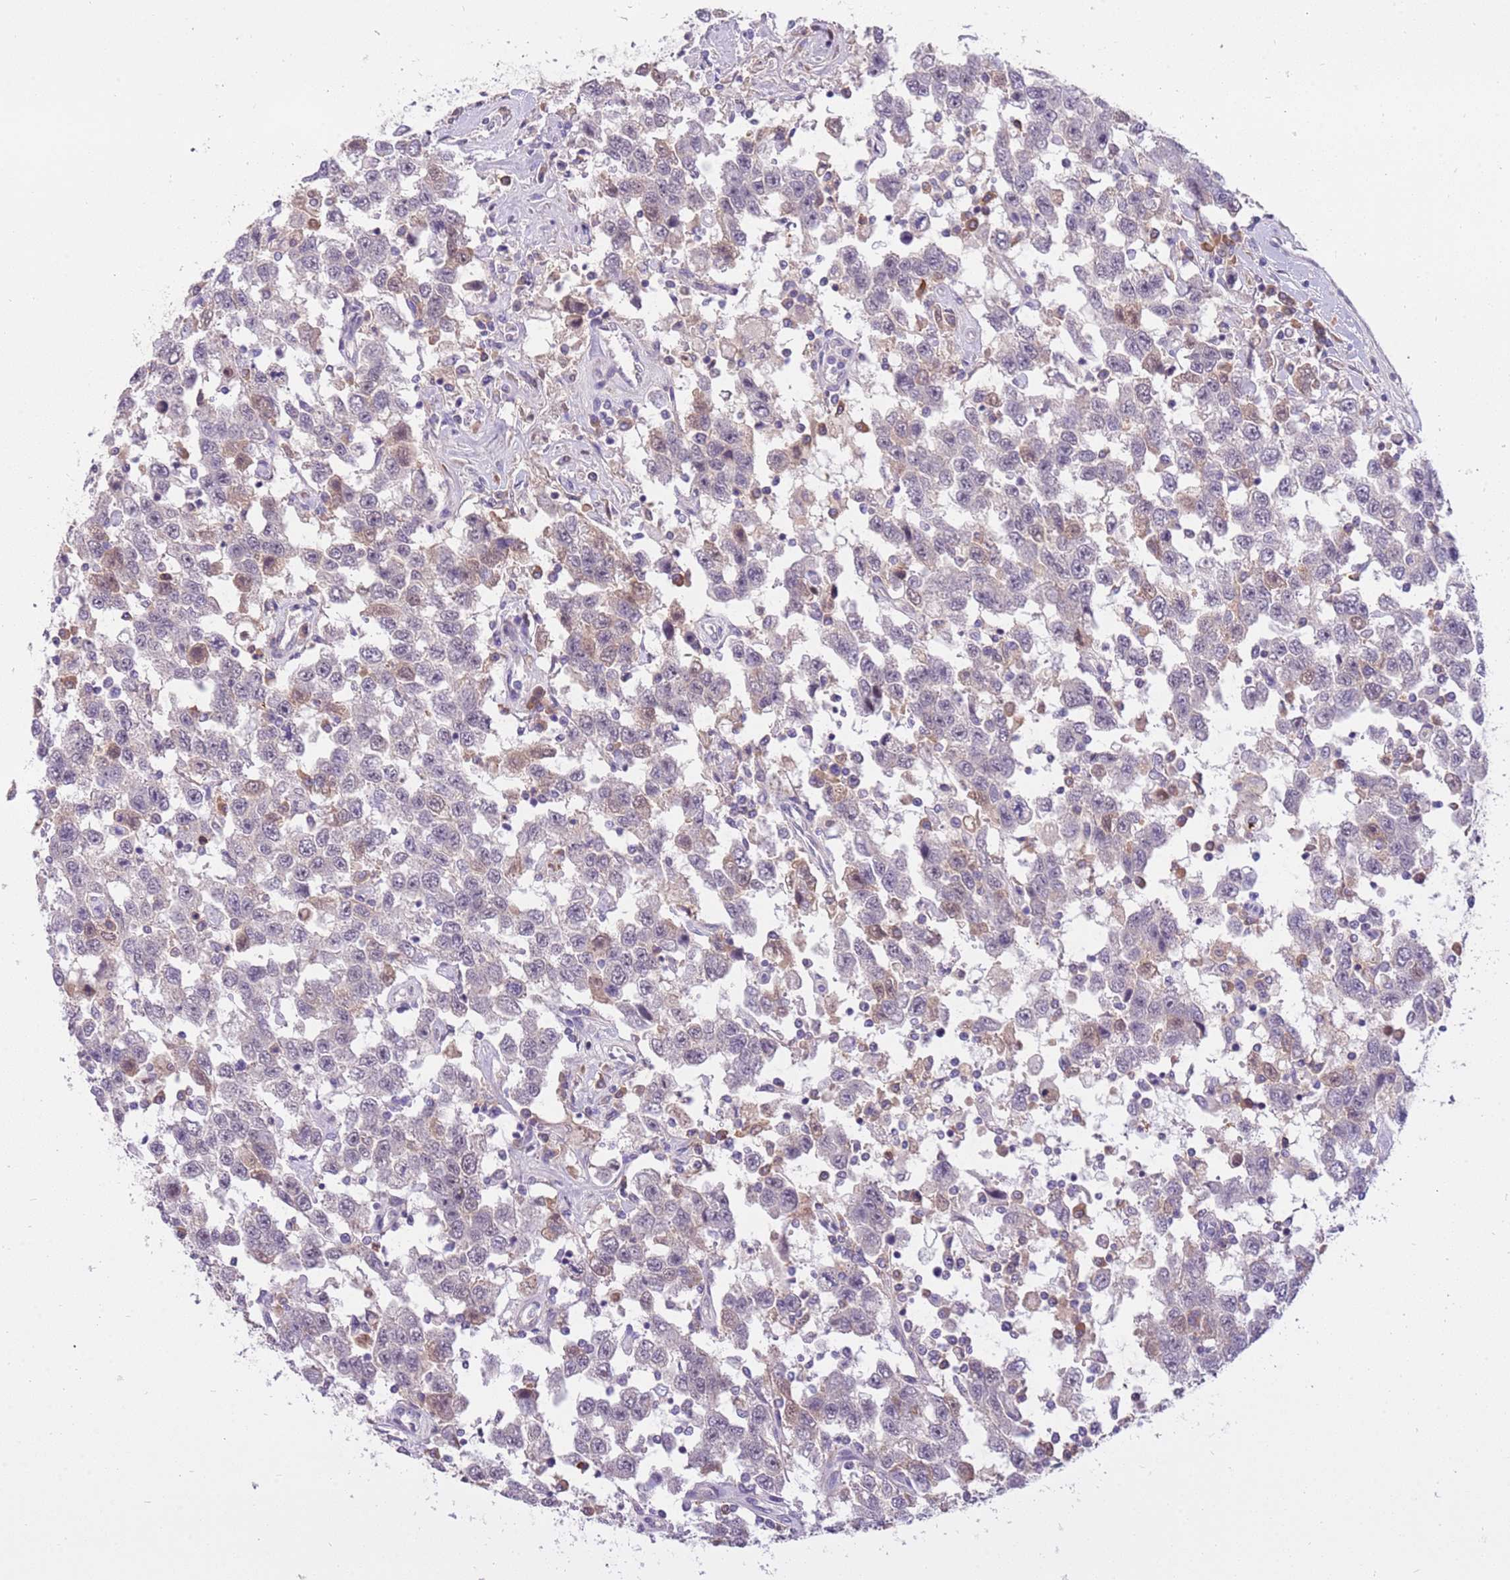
{"staining": {"intensity": "negative", "quantity": "none", "location": "none"}, "tissue": "testis cancer", "cell_type": "Tumor cells", "image_type": "cancer", "snomed": [{"axis": "morphology", "description": "Seminoma, NOS"}, {"axis": "topography", "description": "Testis"}], "caption": "Immunohistochemistry (IHC) of testis cancer (seminoma) exhibits no positivity in tumor cells.", "gene": "MAGEF1", "patient": {"sex": "male", "age": 41}}